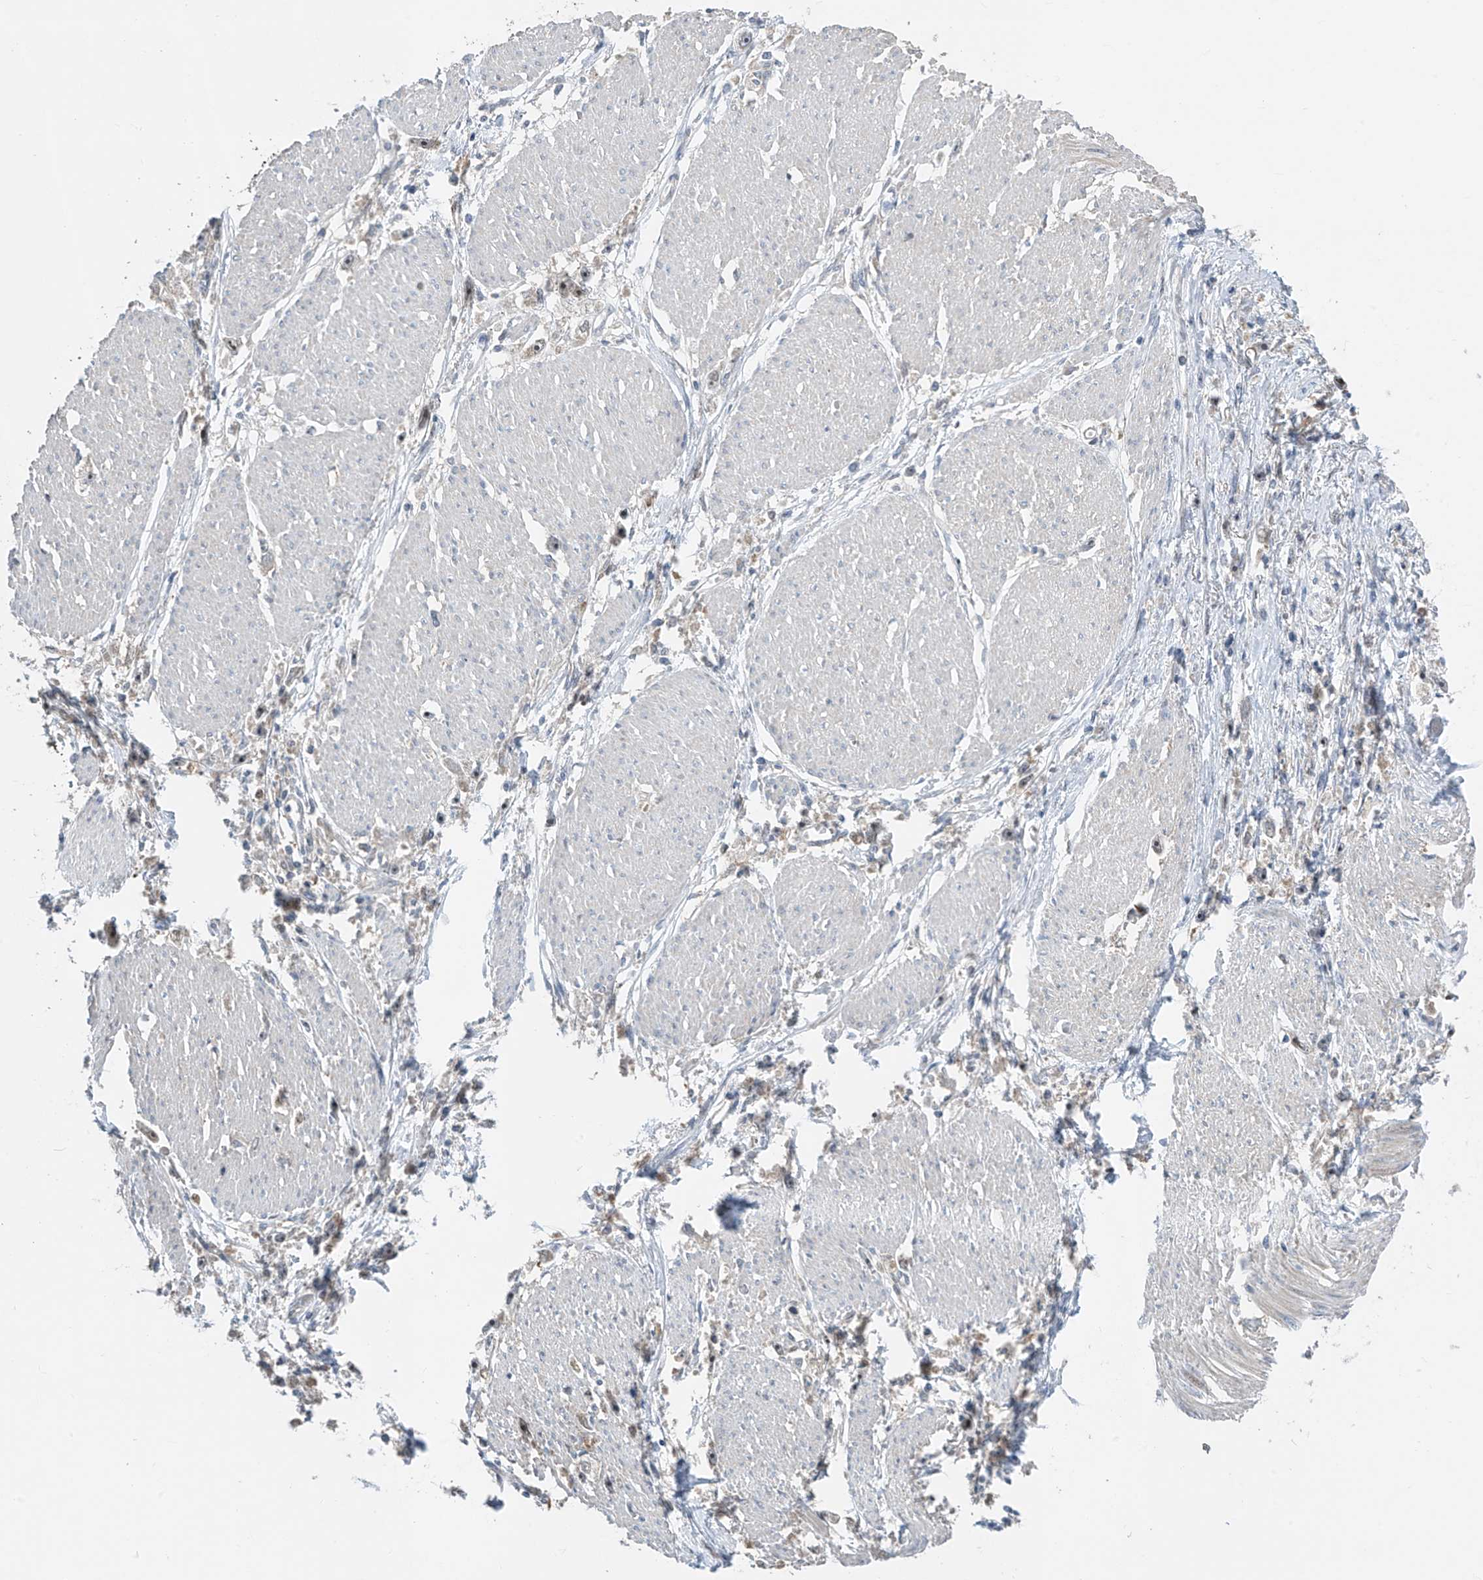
{"staining": {"intensity": "weak", "quantity": "<25%", "location": "cytoplasmic/membranous"}, "tissue": "stomach cancer", "cell_type": "Tumor cells", "image_type": "cancer", "snomed": [{"axis": "morphology", "description": "Adenocarcinoma, NOS"}, {"axis": "topography", "description": "Stomach"}], "caption": "IHC image of human stomach cancer stained for a protein (brown), which reveals no positivity in tumor cells. (Brightfield microscopy of DAB immunohistochemistry (IHC) at high magnification).", "gene": "TTC38", "patient": {"sex": "female", "age": 59}}